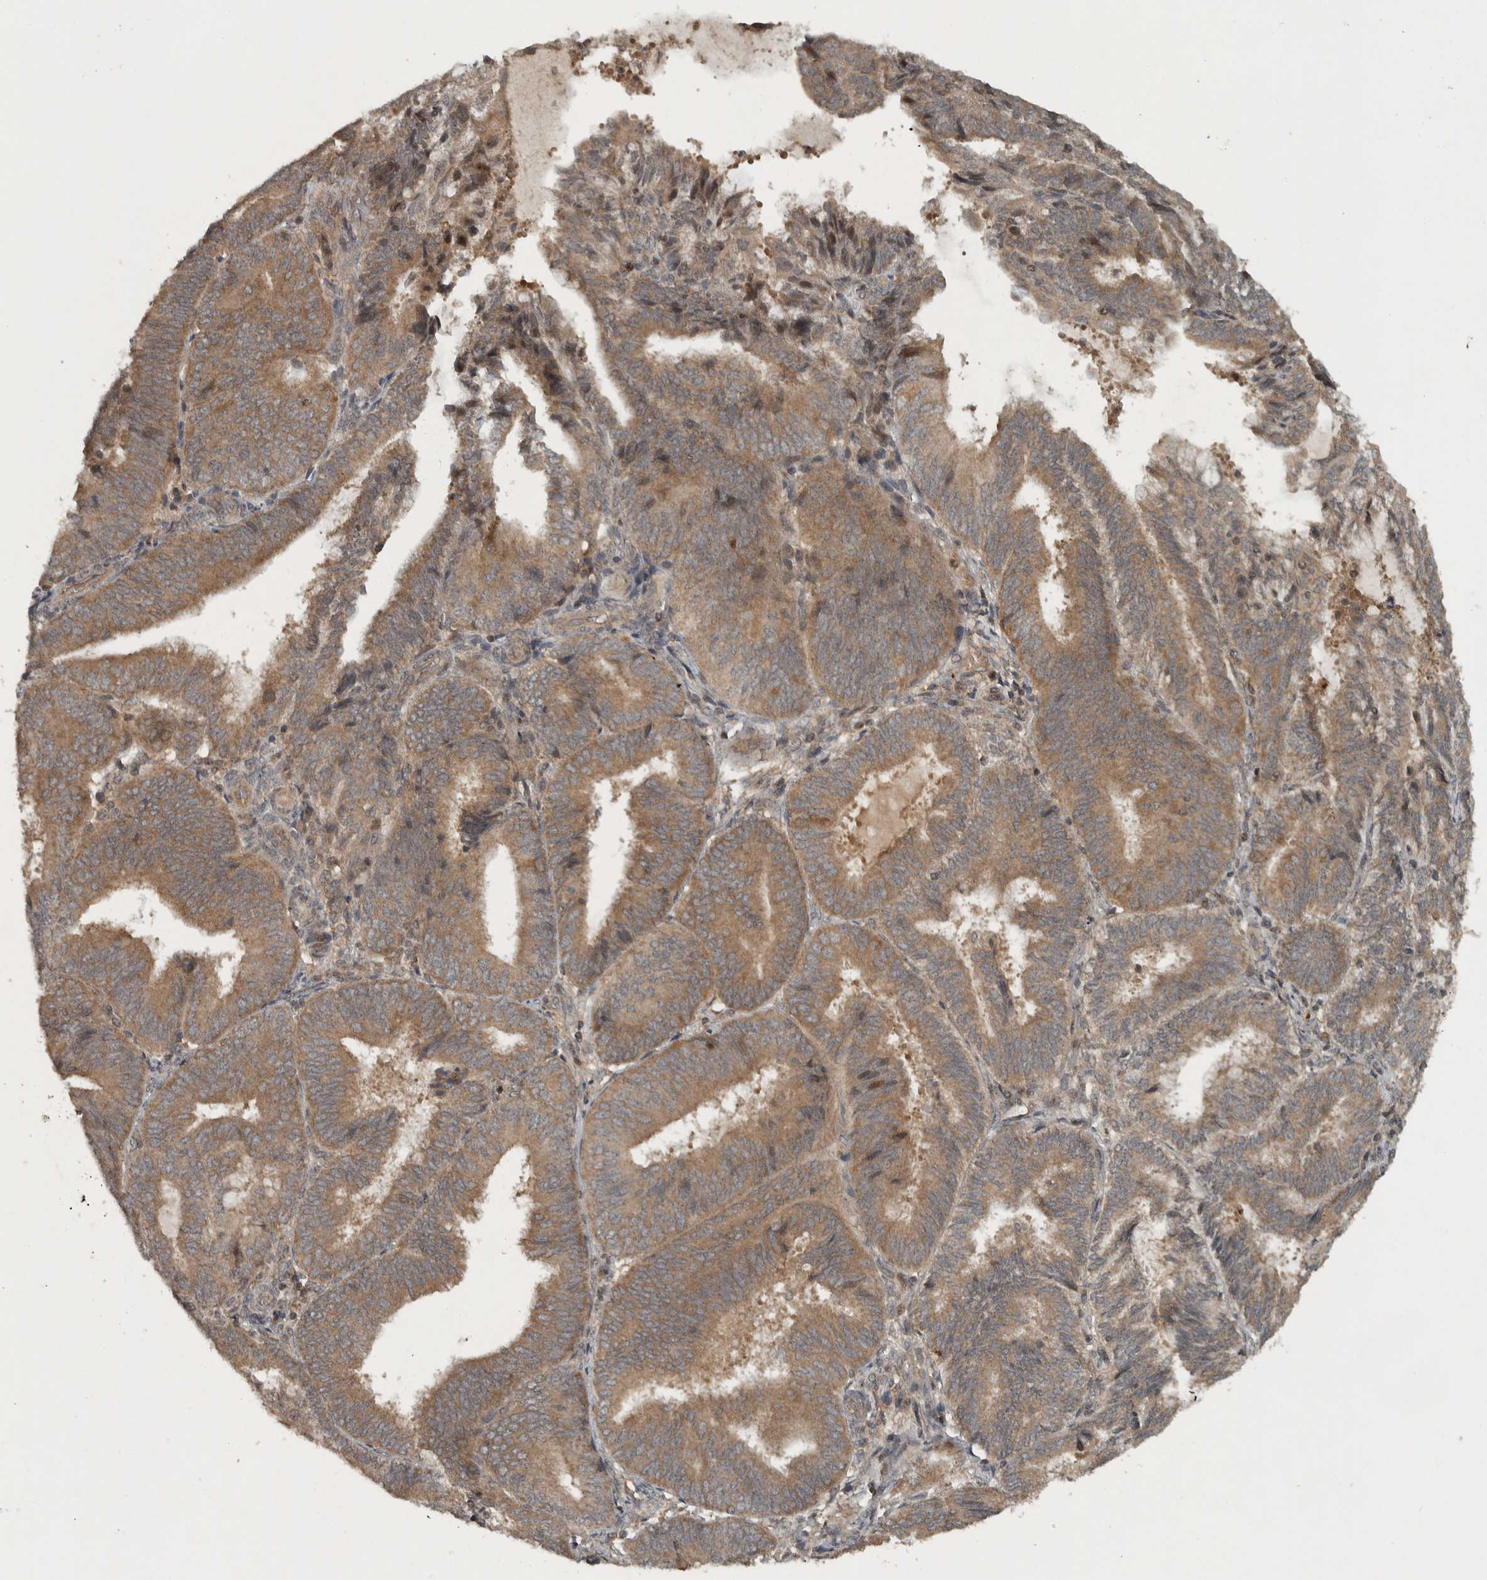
{"staining": {"intensity": "moderate", "quantity": ">75%", "location": "cytoplasmic/membranous"}, "tissue": "endometrial cancer", "cell_type": "Tumor cells", "image_type": "cancer", "snomed": [{"axis": "morphology", "description": "Adenocarcinoma, NOS"}, {"axis": "topography", "description": "Endometrium"}], "caption": "Immunohistochemical staining of endometrial cancer displays medium levels of moderate cytoplasmic/membranous staining in approximately >75% of tumor cells. The protein of interest is stained brown, and the nuclei are stained in blue (DAB IHC with brightfield microscopy, high magnification).", "gene": "KIFAP3", "patient": {"sex": "female", "age": 81}}